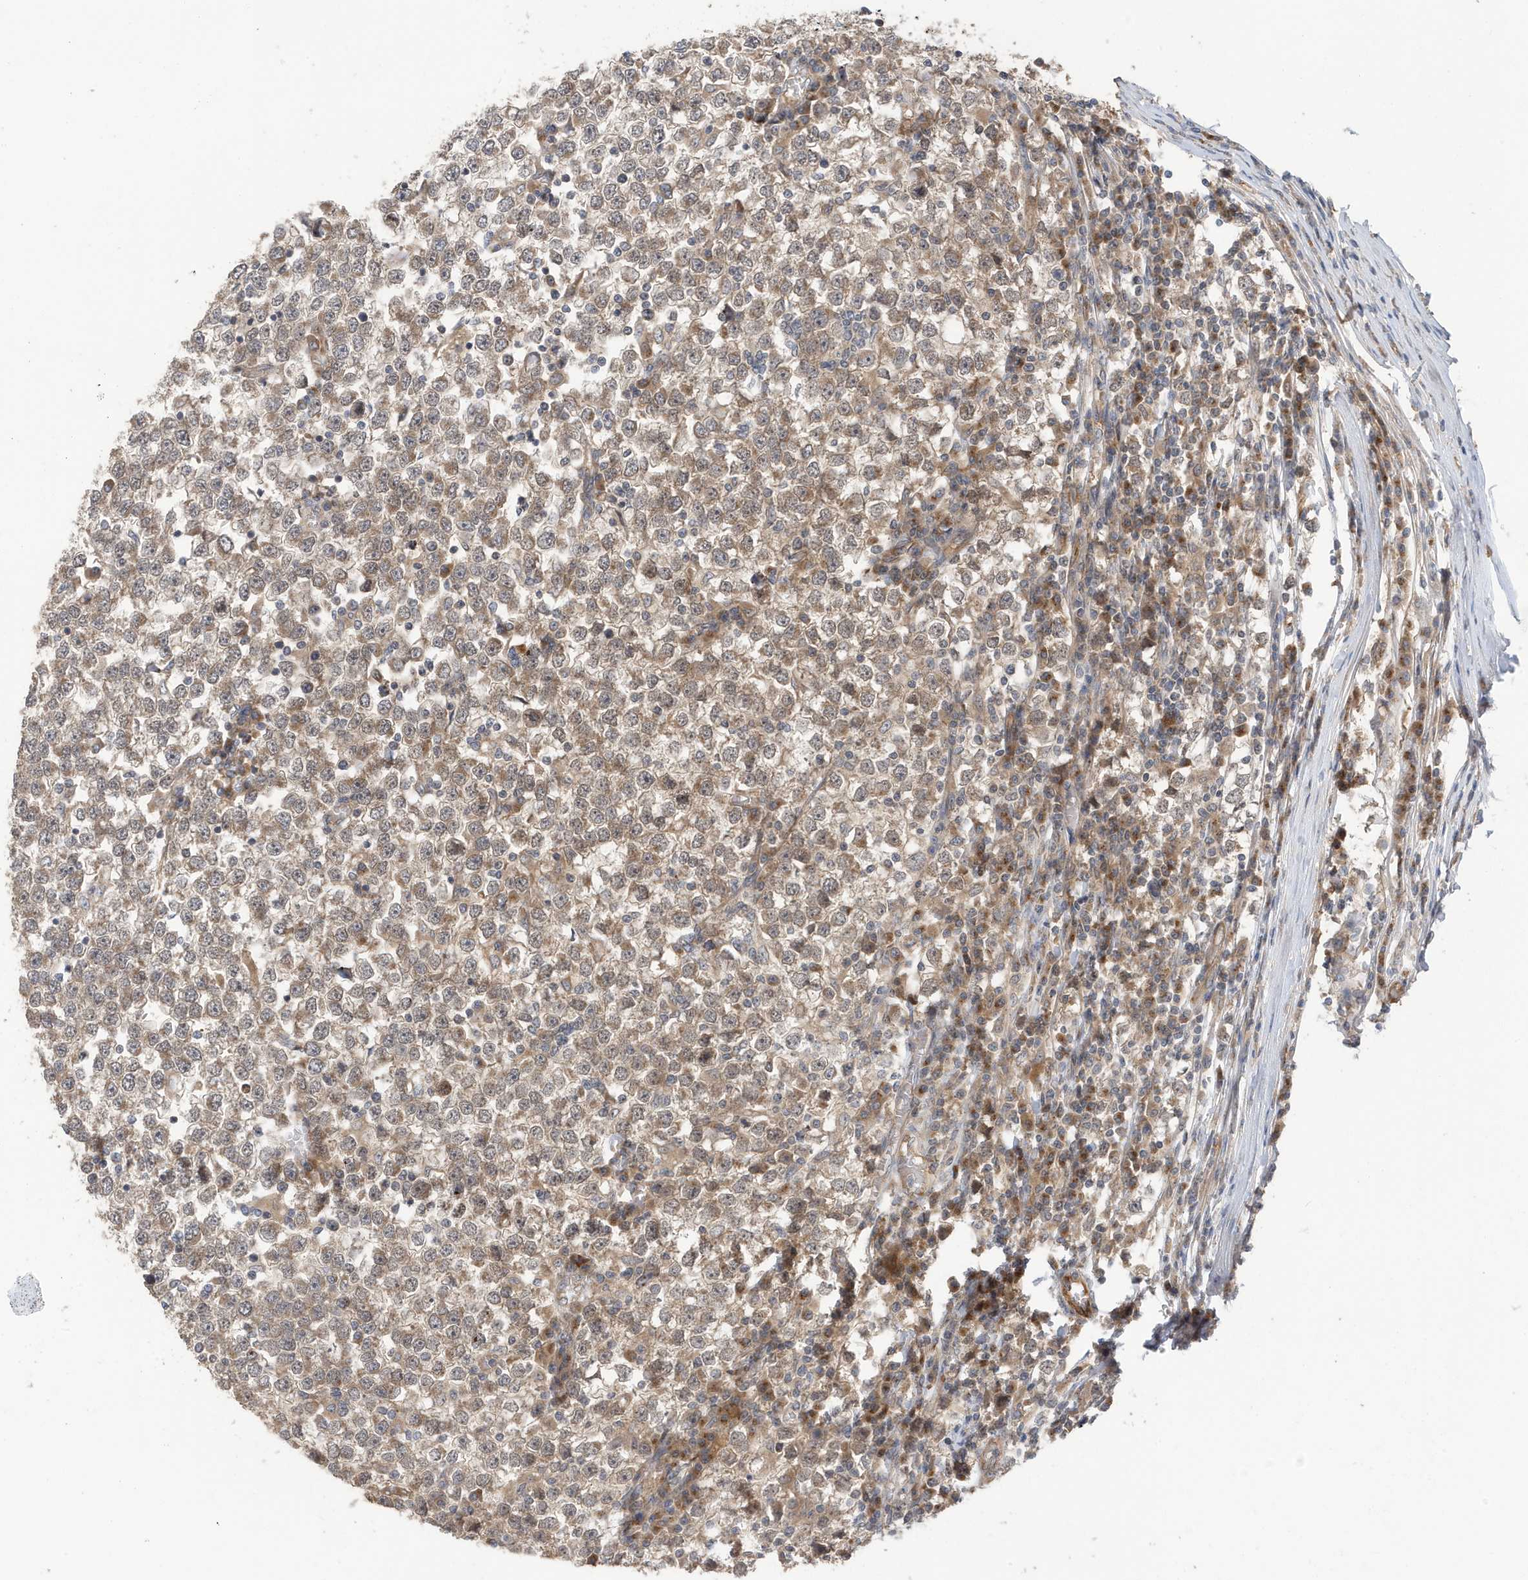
{"staining": {"intensity": "weak", "quantity": "25%-75%", "location": "cytoplasmic/membranous"}, "tissue": "testis cancer", "cell_type": "Tumor cells", "image_type": "cancer", "snomed": [{"axis": "morphology", "description": "Seminoma, NOS"}, {"axis": "topography", "description": "Testis"}], "caption": "Immunohistochemistry (IHC) of seminoma (testis) shows low levels of weak cytoplasmic/membranous positivity in approximately 25%-75% of tumor cells. (DAB (3,3'-diaminobenzidine) = brown stain, brightfield microscopy at high magnification).", "gene": "LAPTM4A", "patient": {"sex": "male", "age": 65}}